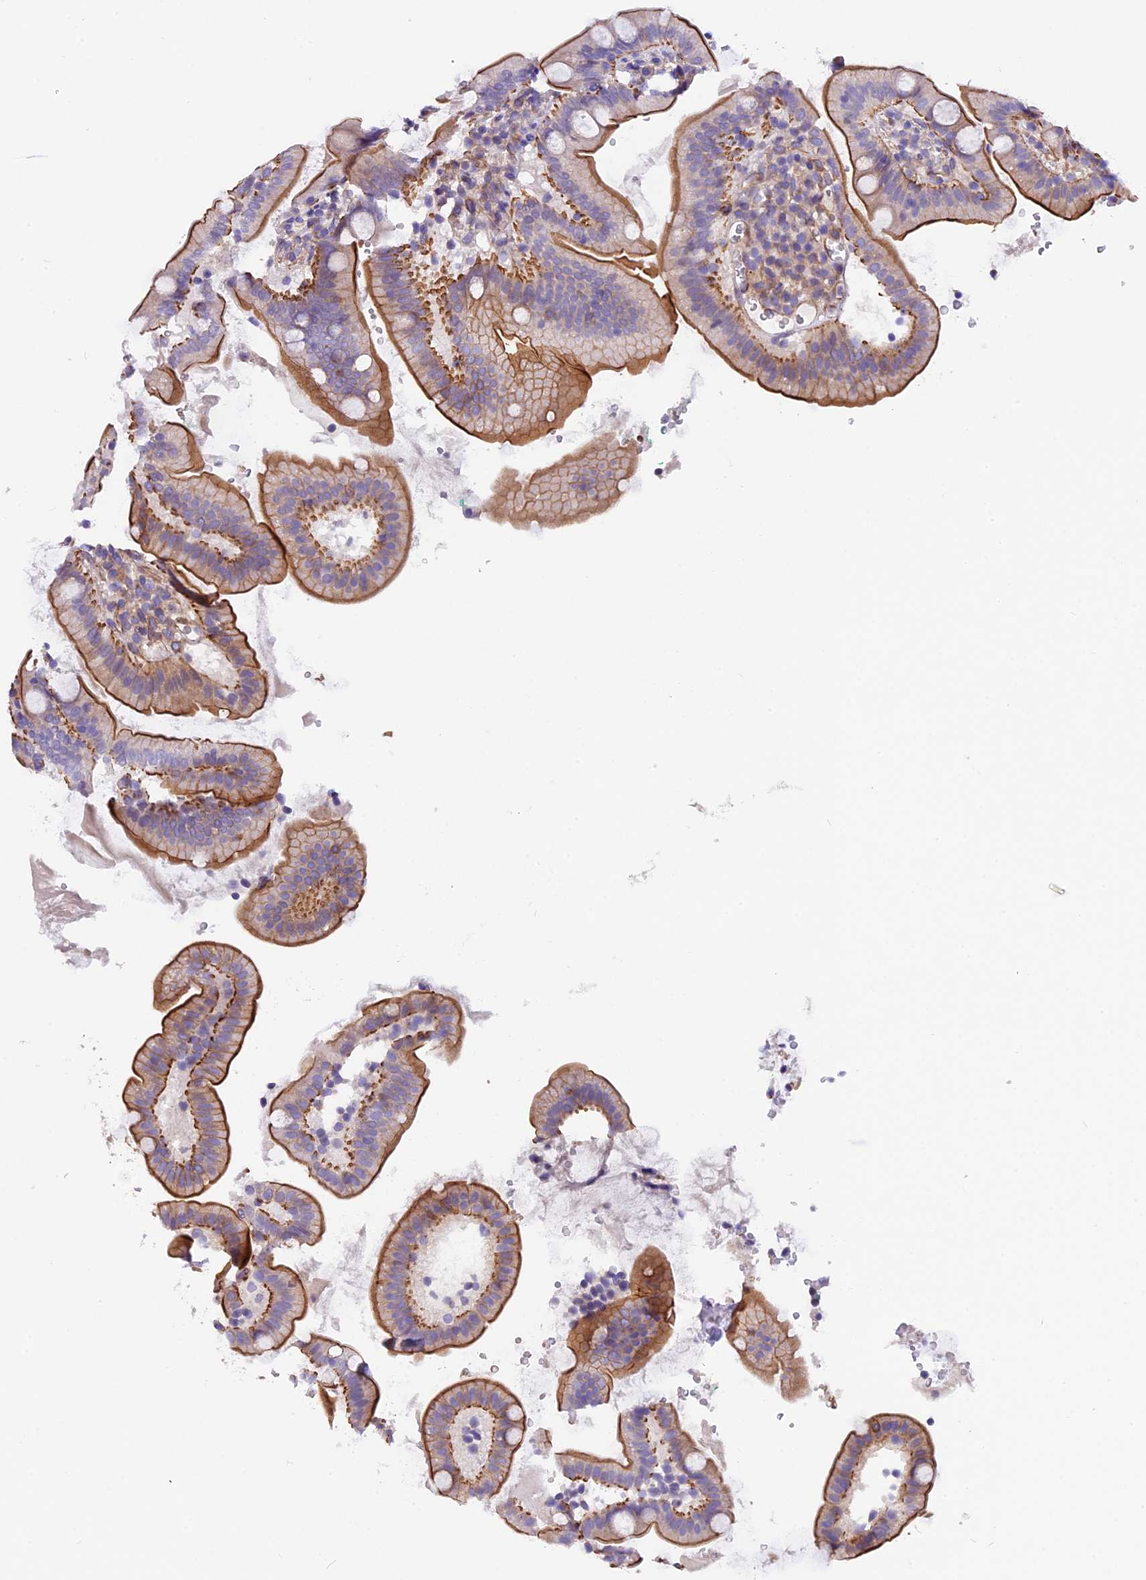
{"staining": {"intensity": "strong", "quantity": "25%-75%", "location": "cytoplasmic/membranous"}, "tissue": "duodenum", "cell_type": "Glandular cells", "image_type": "normal", "snomed": [{"axis": "morphology", "description": "Normal tissue, NOS"}, {"axis": "topography", "description": "Duodenum"}], "caption": "High-power microscopy captured an immunohistochemistry (IHC) image of normal duodenum, revealing strong cytoplasmic/membranous expression in about 25%-75% of glandular cells.", "gene": "MED20", "patient": {"sex": "female", "age": 67}}